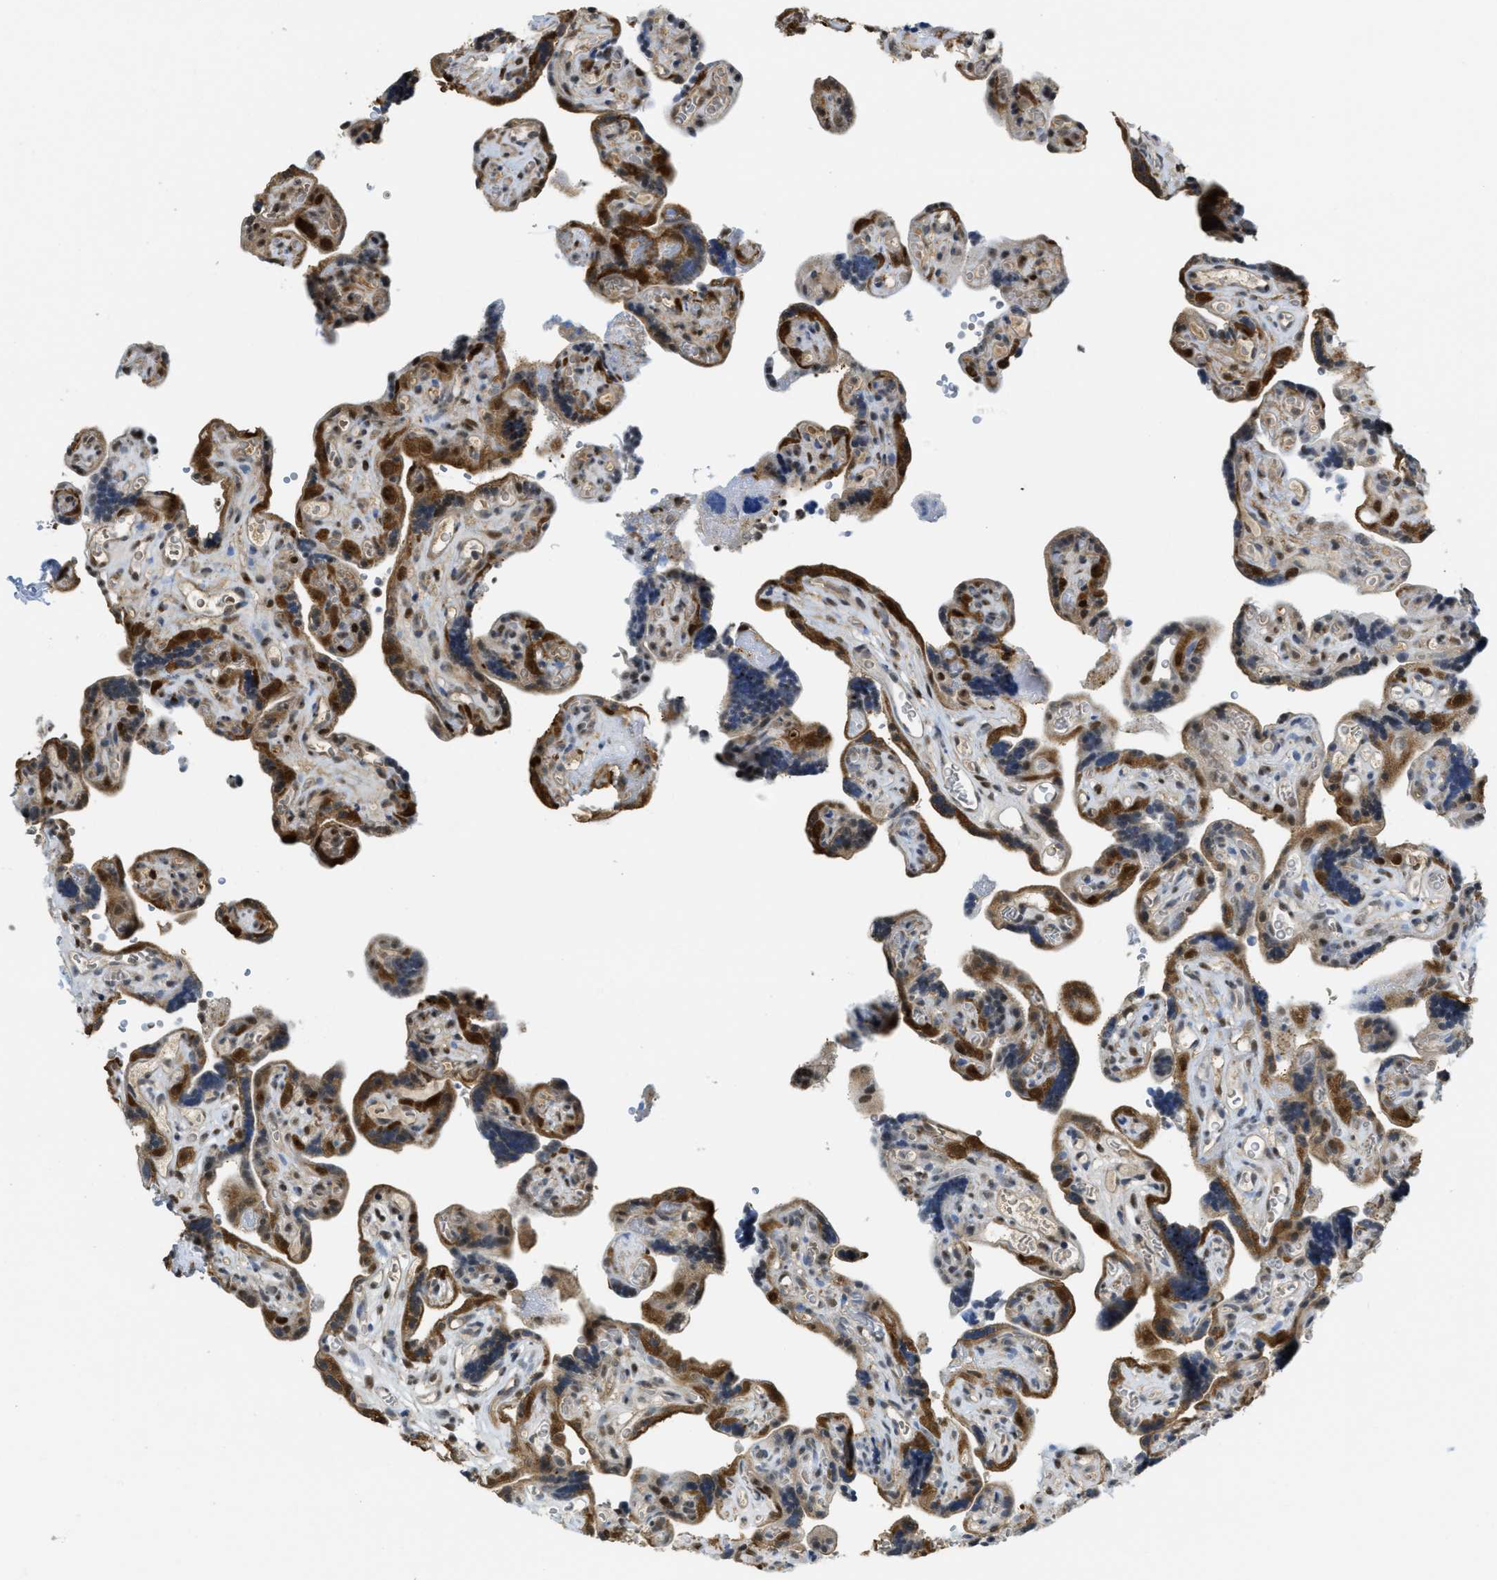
{"staining": {"intensity": "strong", "quantity": ">75%", "location": "cytoplasmic/membranous,nuclear"}, "tissue": "placenta", "cell_type": "Decidual cells", "image_type": "normal", "snomed": [{"axis": "morphology", "description": "Normal tissue, NOS"}, {"axis": "topography", "description": "Placenta"}], "caption": "Unremarkable placenta exhibits strong cytoplasmic/membranous,nuclear expression in approximately >75% of decidual cells, visualized by immunohistochemistry.", "gene": "PSMC5", "patient": {"sex": "female", "age": 30}}